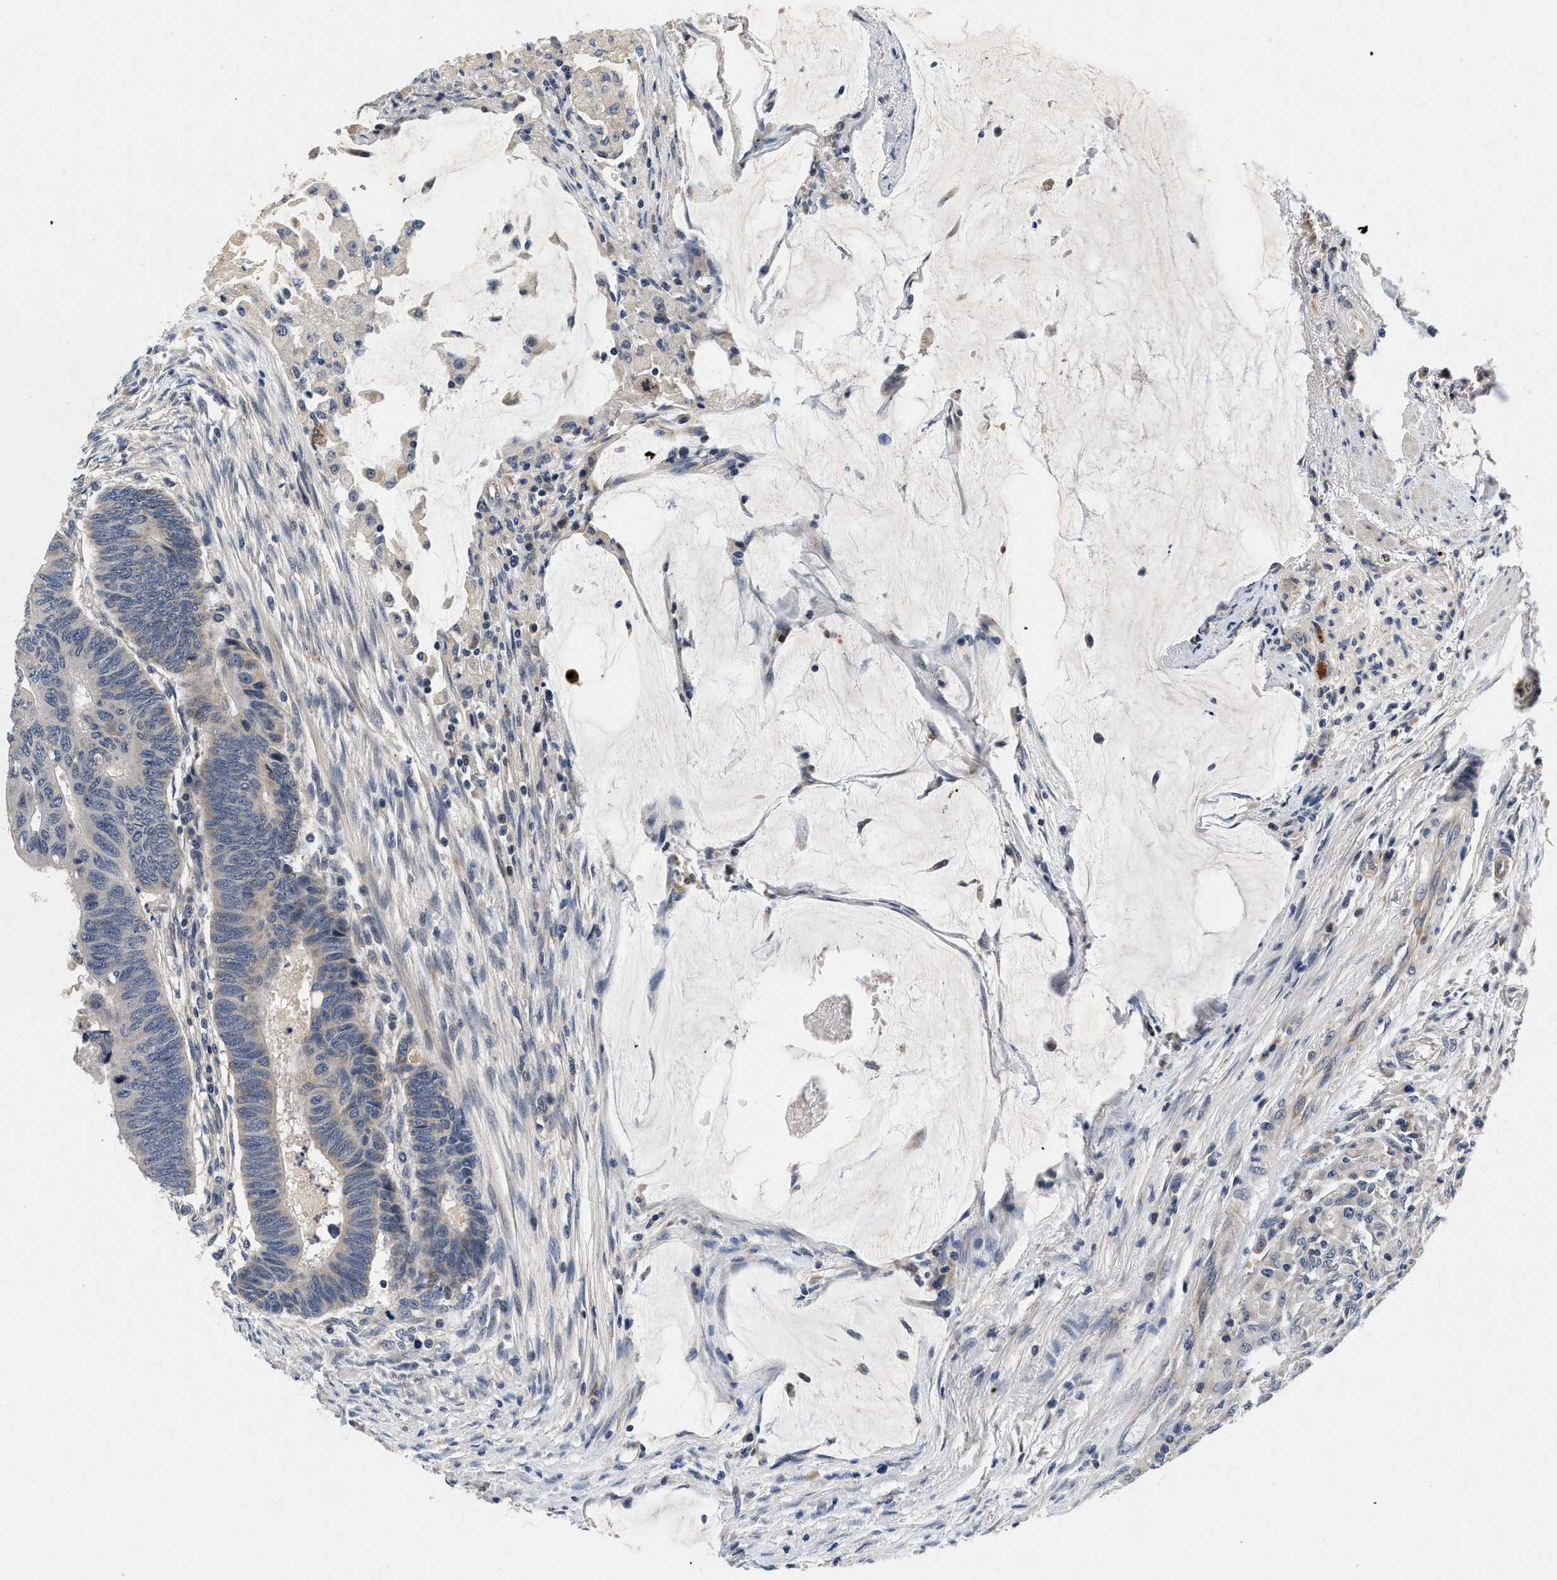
{"staining": {"intensity": "negative", "quantity": "none", "location": "none"}, "tissue": "colorectal cancer", "cell_type": "Tumor cells", "image_type": "cancer", "snomed": [{"axis": "morphology", "description": "Normal tissue, NOS"}, {"axis": "morphology", "description": "Adenocarcinoma, NOS"}, {"axis": "topography", "description": "Rectum"}, {"axis": "topography", "description": "Peripheral nerve tissue"}], "caption": "Immunohistochemistry histopathology image of colorectal adenocarcinoma stained for a protein (brown), which displays no staining in tumor cells.", "gene": "PDP1", "patient": {"sex": "male", "age": 92}}